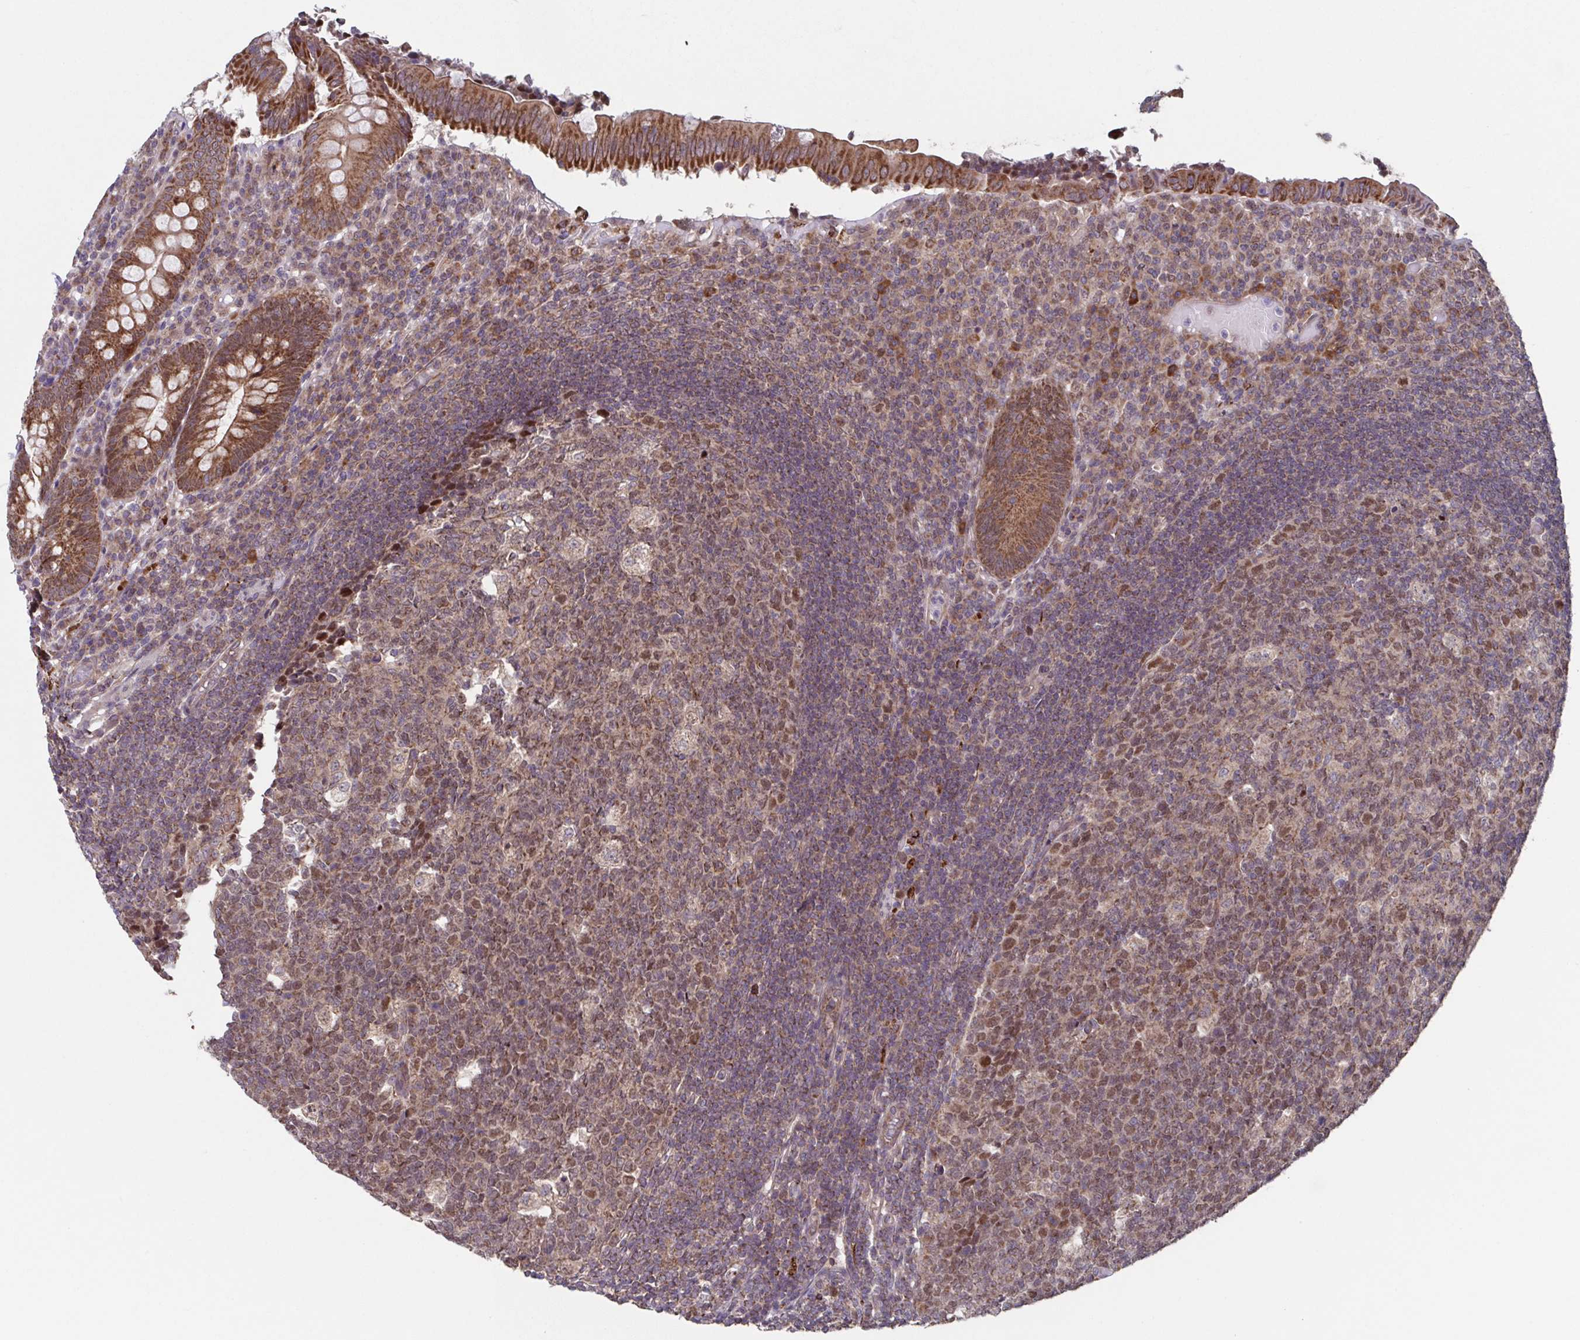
{"staining": {"intensity": "strong", "quantity": ">75%", "location": "cytoplasmic/membranous"}, "tissue": "appendix", "cell_type": "Glandular cells", "image_type": "normal", "snomed": [{"axis": "morphology", "description": "Normal tissue, NOS"}, {"axis": "topography", "description": "Appendix"}], "caption": "A micrograph showing strong cytoplasmic/membranous expression in about >75% of glandular cells in normal appendix, as visualized by brown immunohistochemical staining.", "gene": "TTC19", "patient": {"sex": "male", "age": 18}}